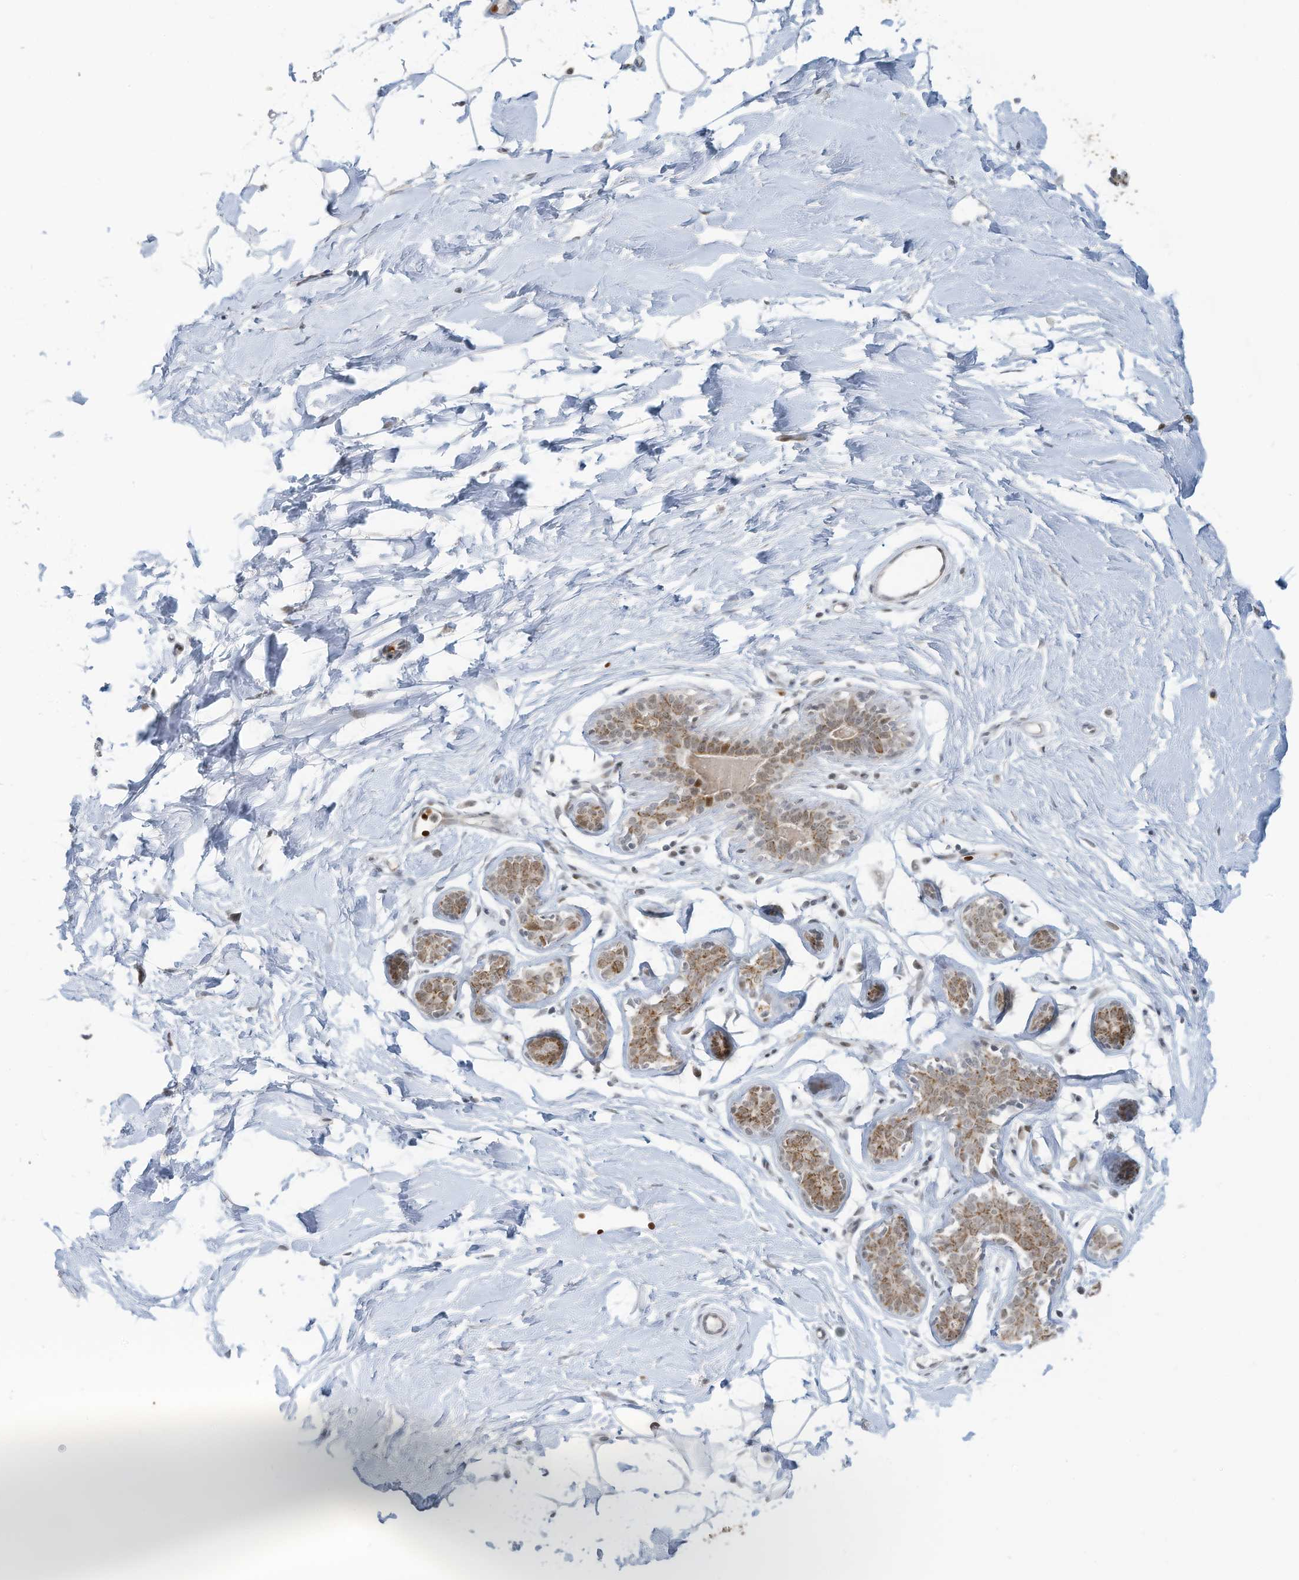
{"staining": {"intensity": "moderate", "quantity": ">75%", "location": "nuclear"}, "tissue": "adipose tissue", "cell_type": "Adipocytes", "image_type": "normal", "snomed": [{"axis": "morphology", "description": "Normal tissue, NOS"}, {"axis": "topography", "description": "Breast"}], "caption": "Immunohistochemistry (IHC) image of normal adipose tissue stained for a protein (brown), which demonstrates medium levels of moderate nuclear expression in about >75% of adipocytes.", "gene": "ECT2L", "patient": {"sex": "female", "age": 23}}